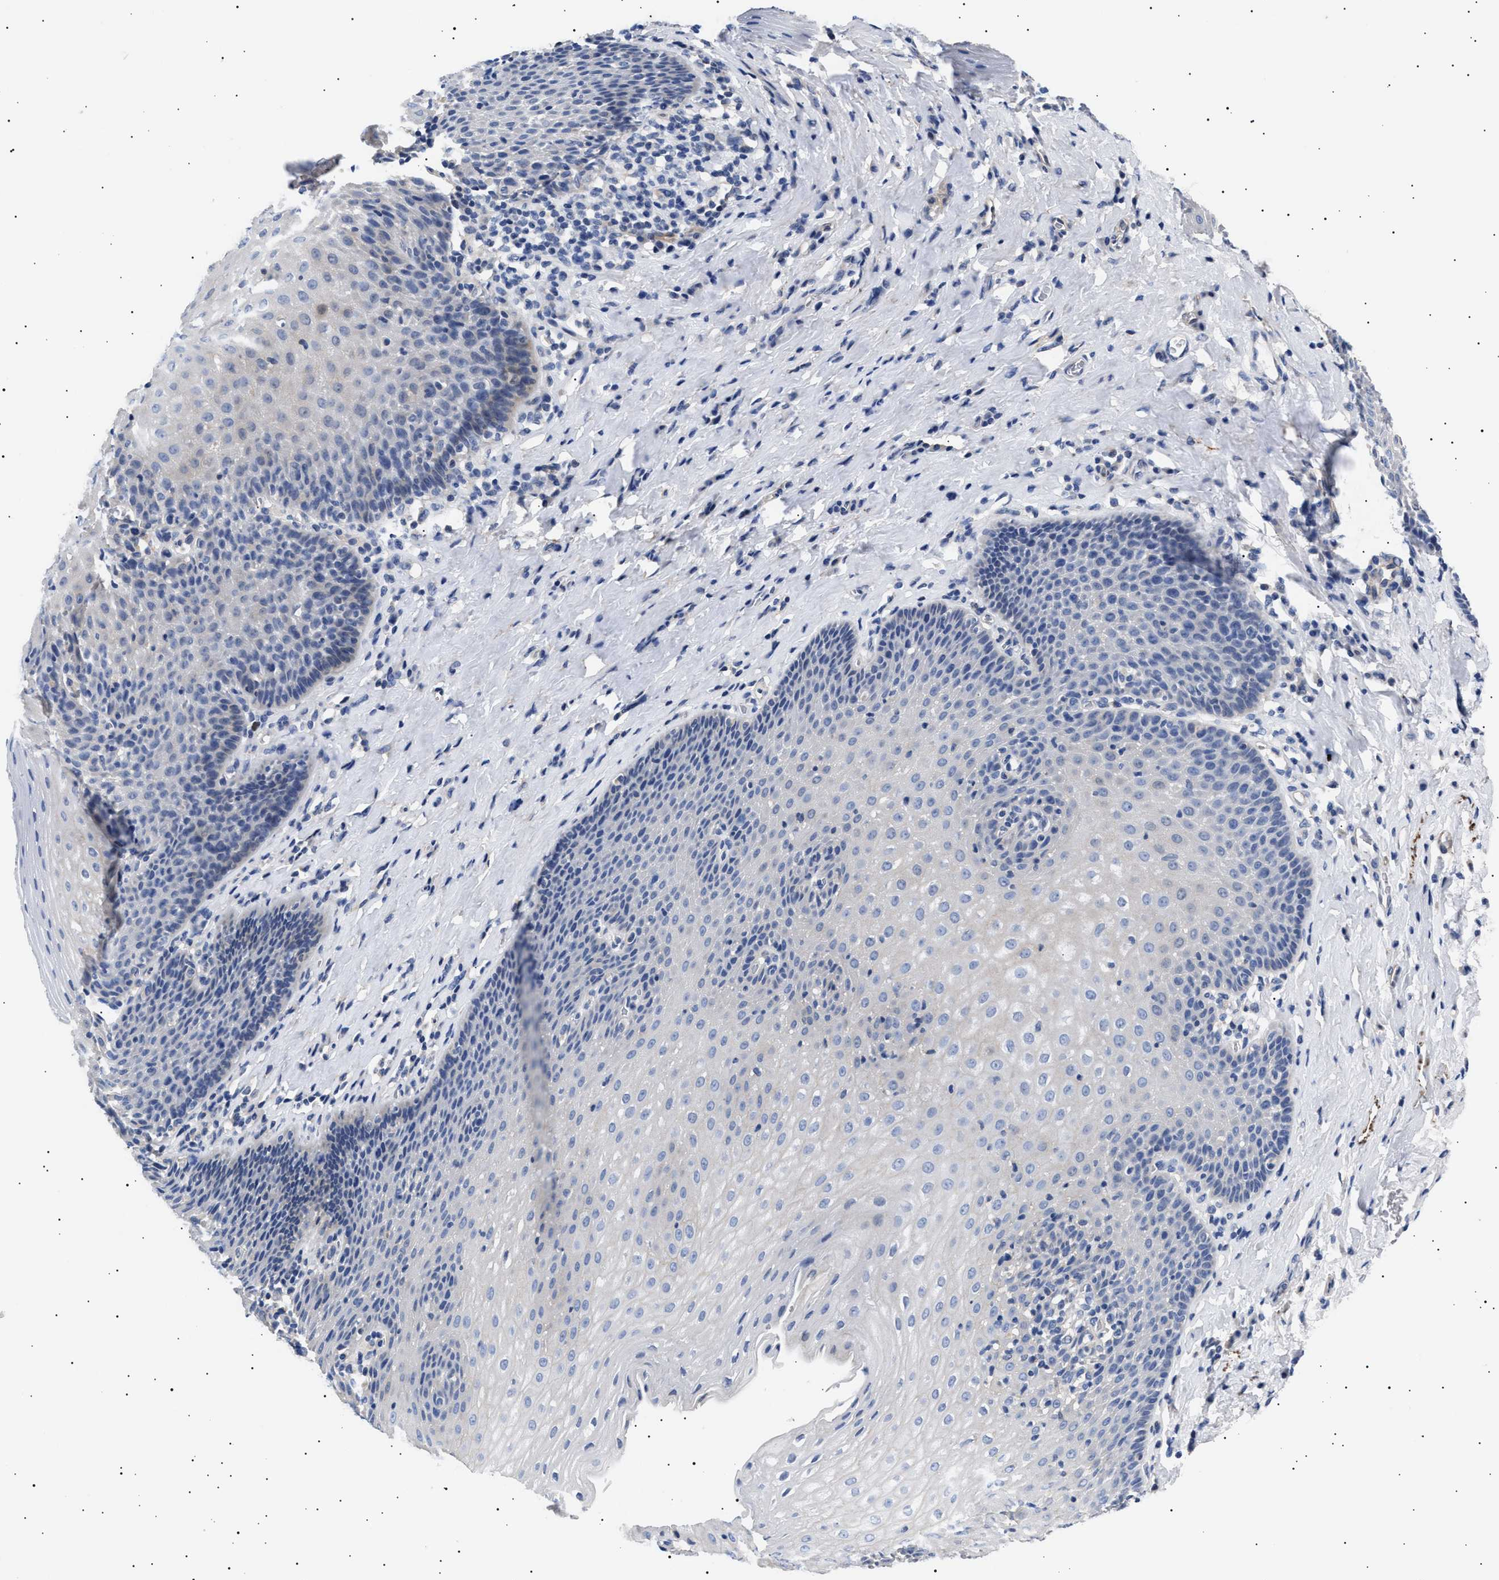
{"staining": {"intensity": "negative", "quantity": "none", "location": "none"}, "tissue": "esophagus", "cell_type": "Squamous epithelial cells", "image_type": "normal", "snomed": [{"axis": "morphology", "description": "Normal tissue, NOS"}, {"axis": "topography", "description": "Esophagus"}], "caption": "Esophagus stained for a protein using IHC demonstrates no positivity squamous epithelial cells.", "gene": "HEMGN", "patient": {"sex": "female", "age": 61}}